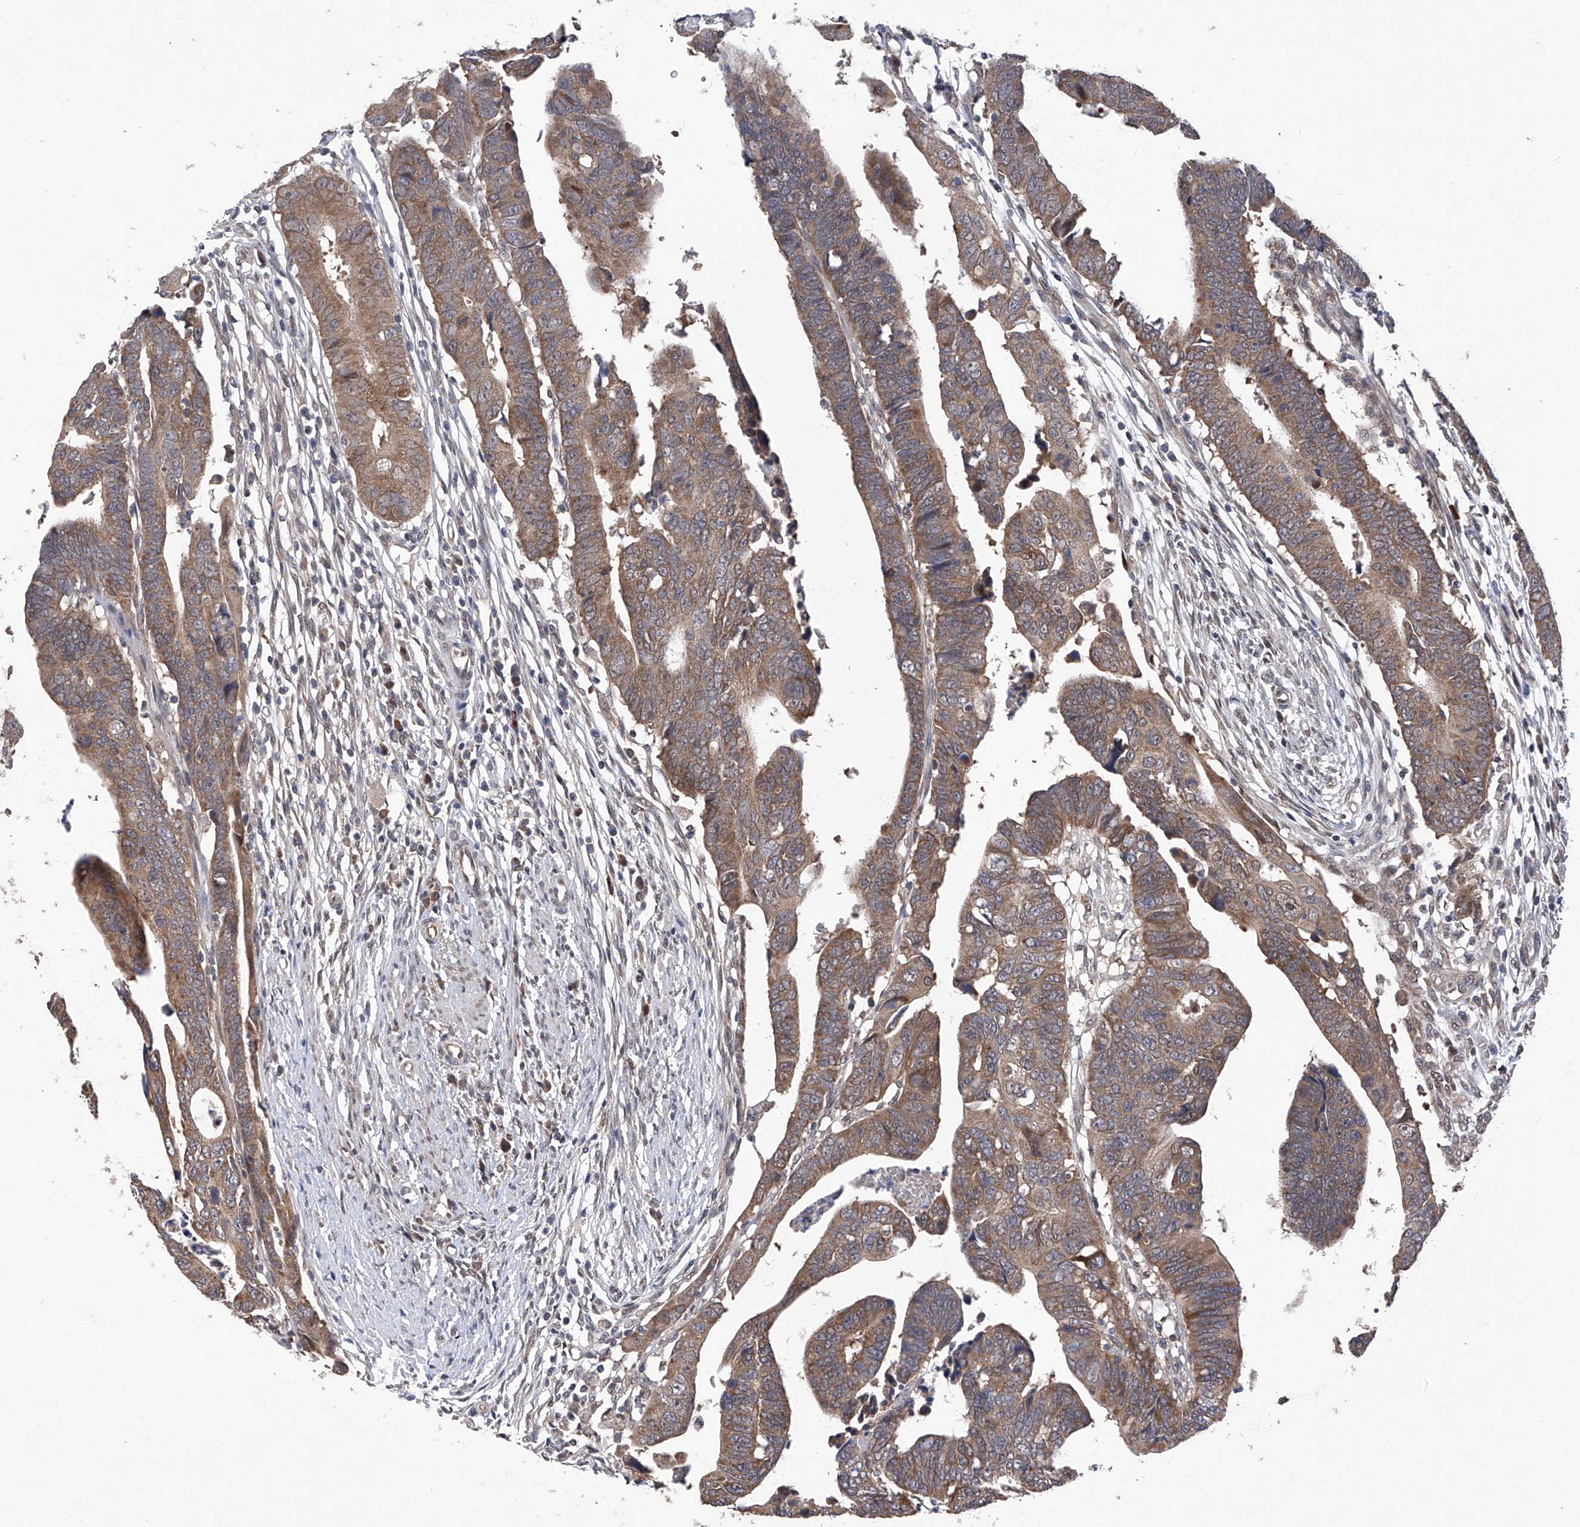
{"staining": {"intensity": "moderate", "quantity": ">75%", "location": "cytoplasmic/membranous"}, "tissue": "colorectal cancer", "cell_type": "Tumor cells", "image_type": "cancer", "snomed": [{"axis": "morphology", "description": "Adenocarcinoma, NOS"}, {"axis": "topography", "description": "Rectum"}], "caption": "This micrograph exhibits IHC staining of human colorectal cancer, with medium moderate cytoplasmic/membranous staining in about >75% of tumor cells.", "gene": "USP45", "patient": {"sex": "female", "age": 65}}